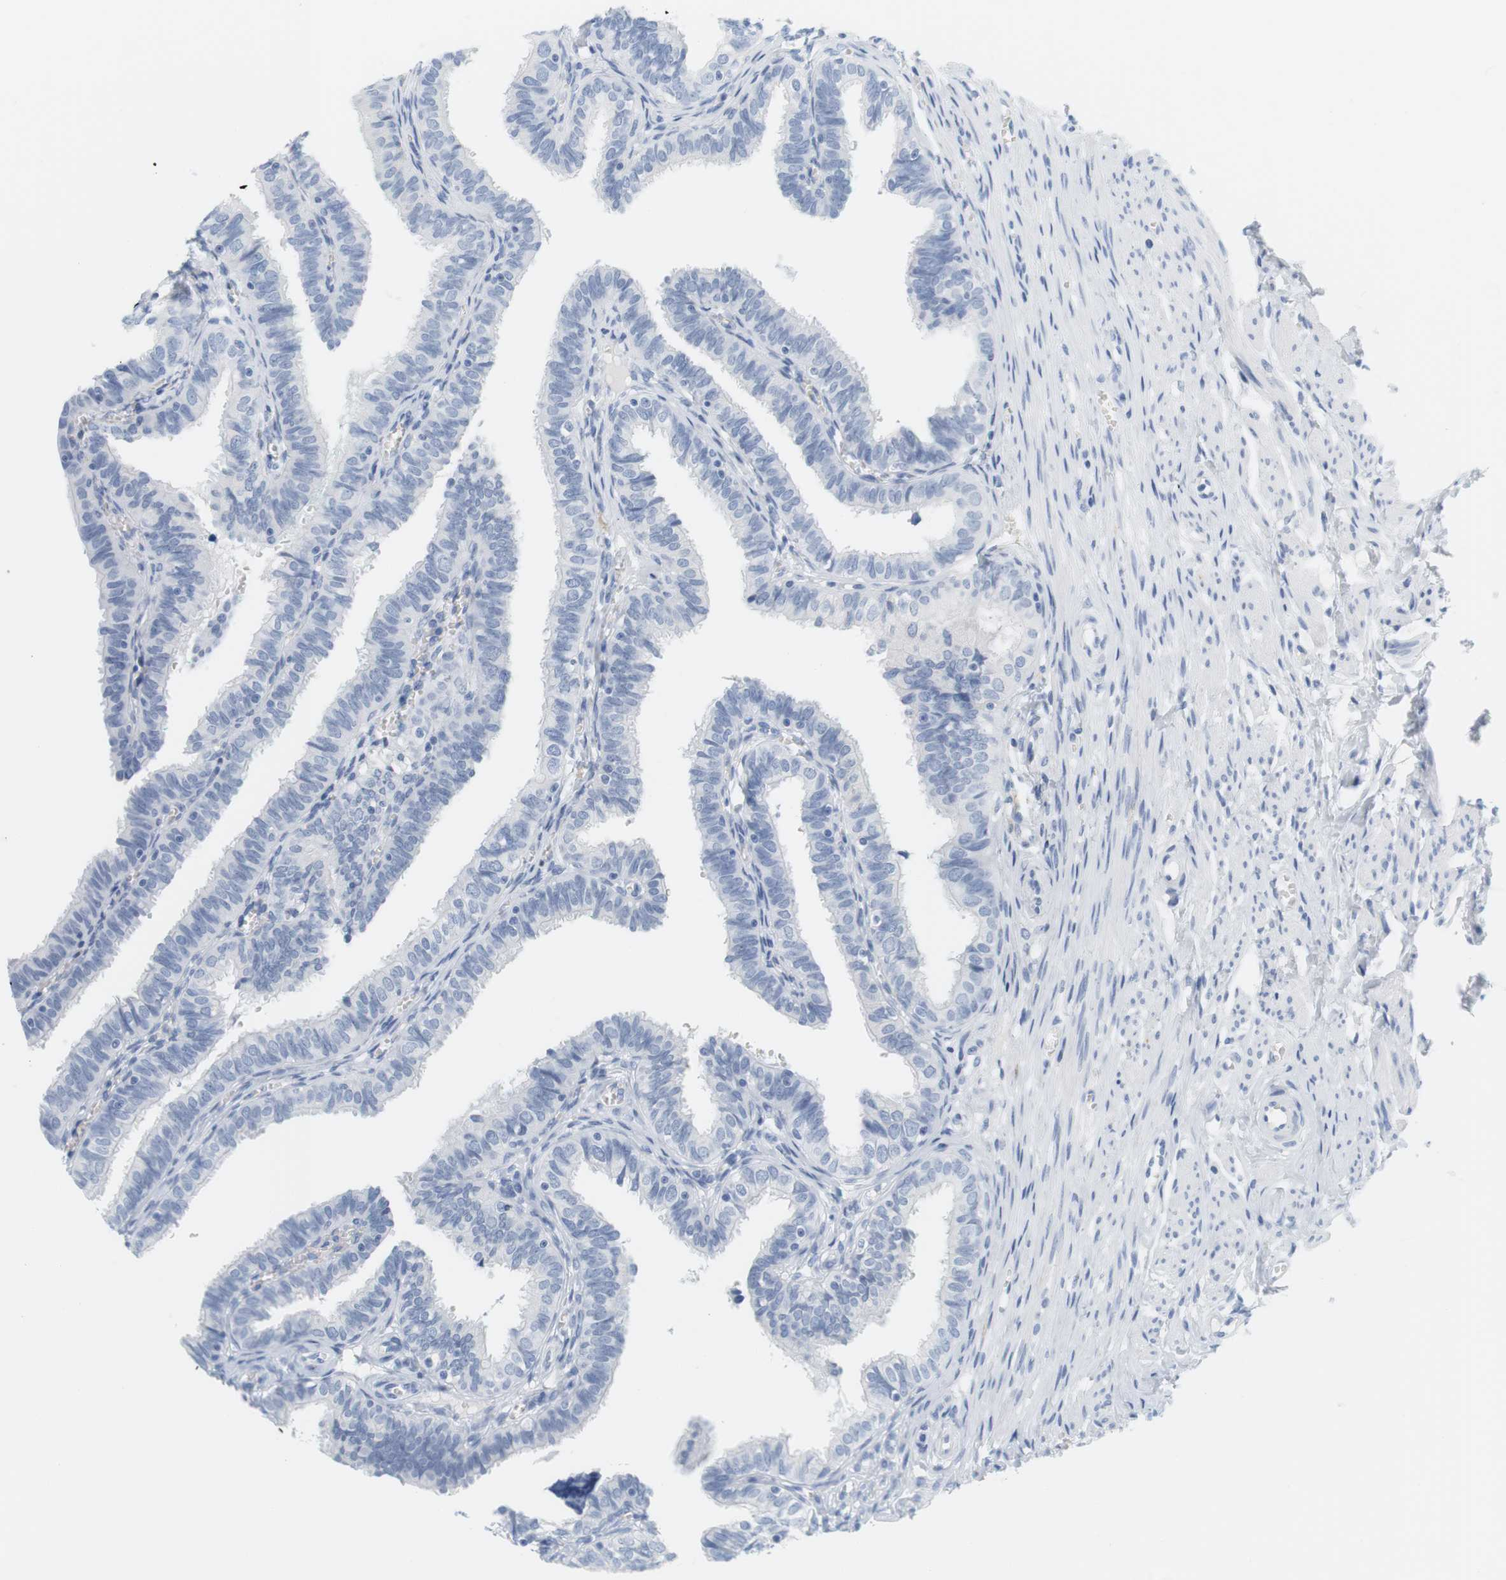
{"staining": {"intensity": "negative", "quantity": "none", "location": "none"}, "tissue": "fallopian tube", "cell_type": "Glandular cells", "image_type": "normal", "snomed": [{"axis": "morphology", "description": "Normal tissue, NOS"}, {"axis": "topography", "description": "Fallopian tube"}], "caption": "The histopathology image reveals no staining of glandular cells in benign fallopian tube.", "gene": "OPRM1", "patient": {"sex": "female", "age": 46}}